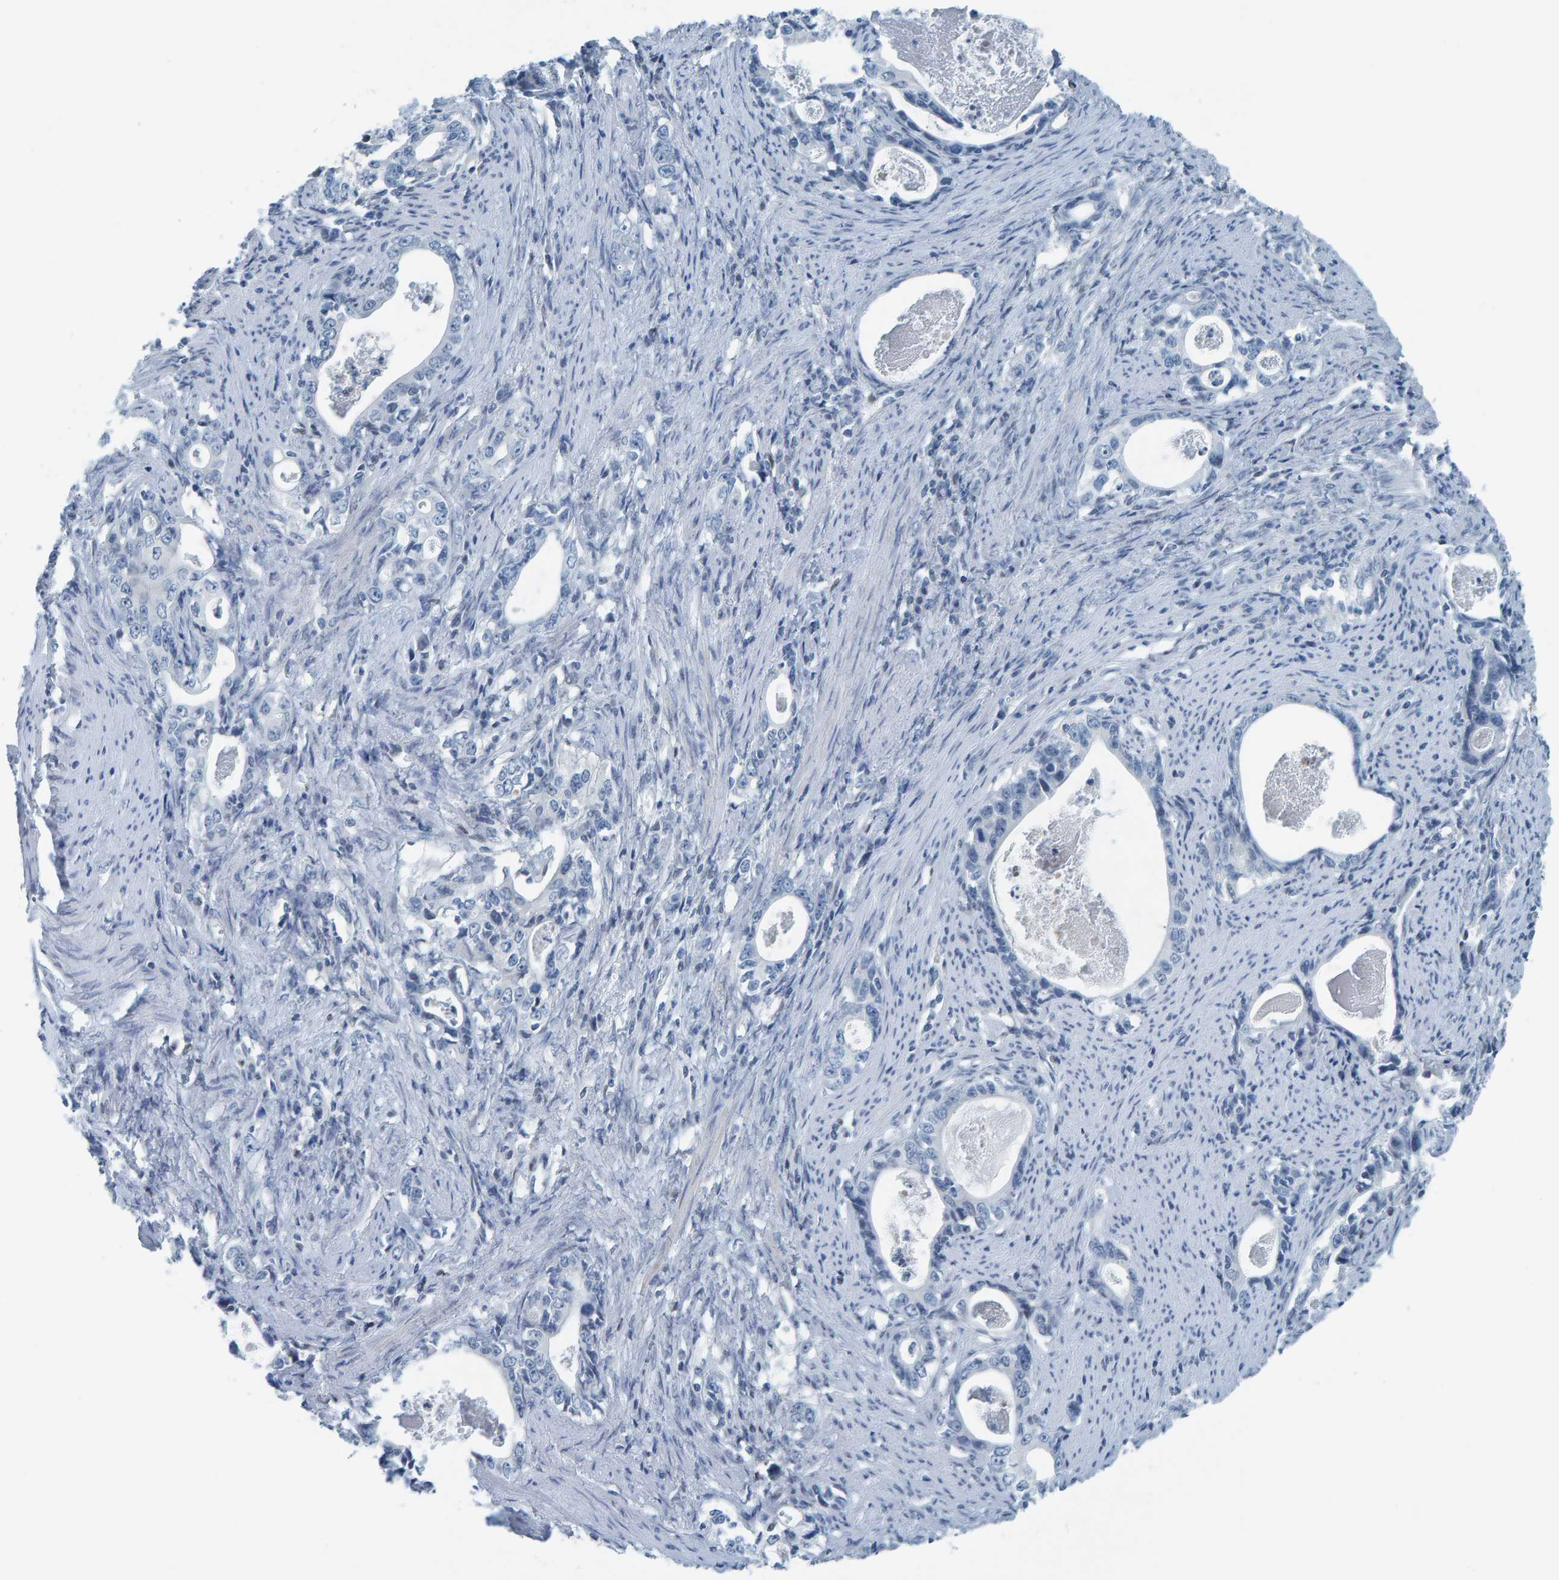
{"staining": {"intensity": "negative", "quantity": "none", "location": "none"}, "tissue": "stomach cancer", "cell_type": "Tumor cells", "image_type": "cancer", "snomed": [{"axis": "morphology", "description": "Adenocarcinoma, NOS"}, {"axis": "topography", "description": "Stomach, lower"}], "caption": "Immunohistochemistry of stomach cancer shows no positivity in tumor cells. (DAB (3,3'-diaminobenzidine) immunohistochemistry, high magnification).", "gene": "CNP", "patient": {"sex": "female", "age": 72}}